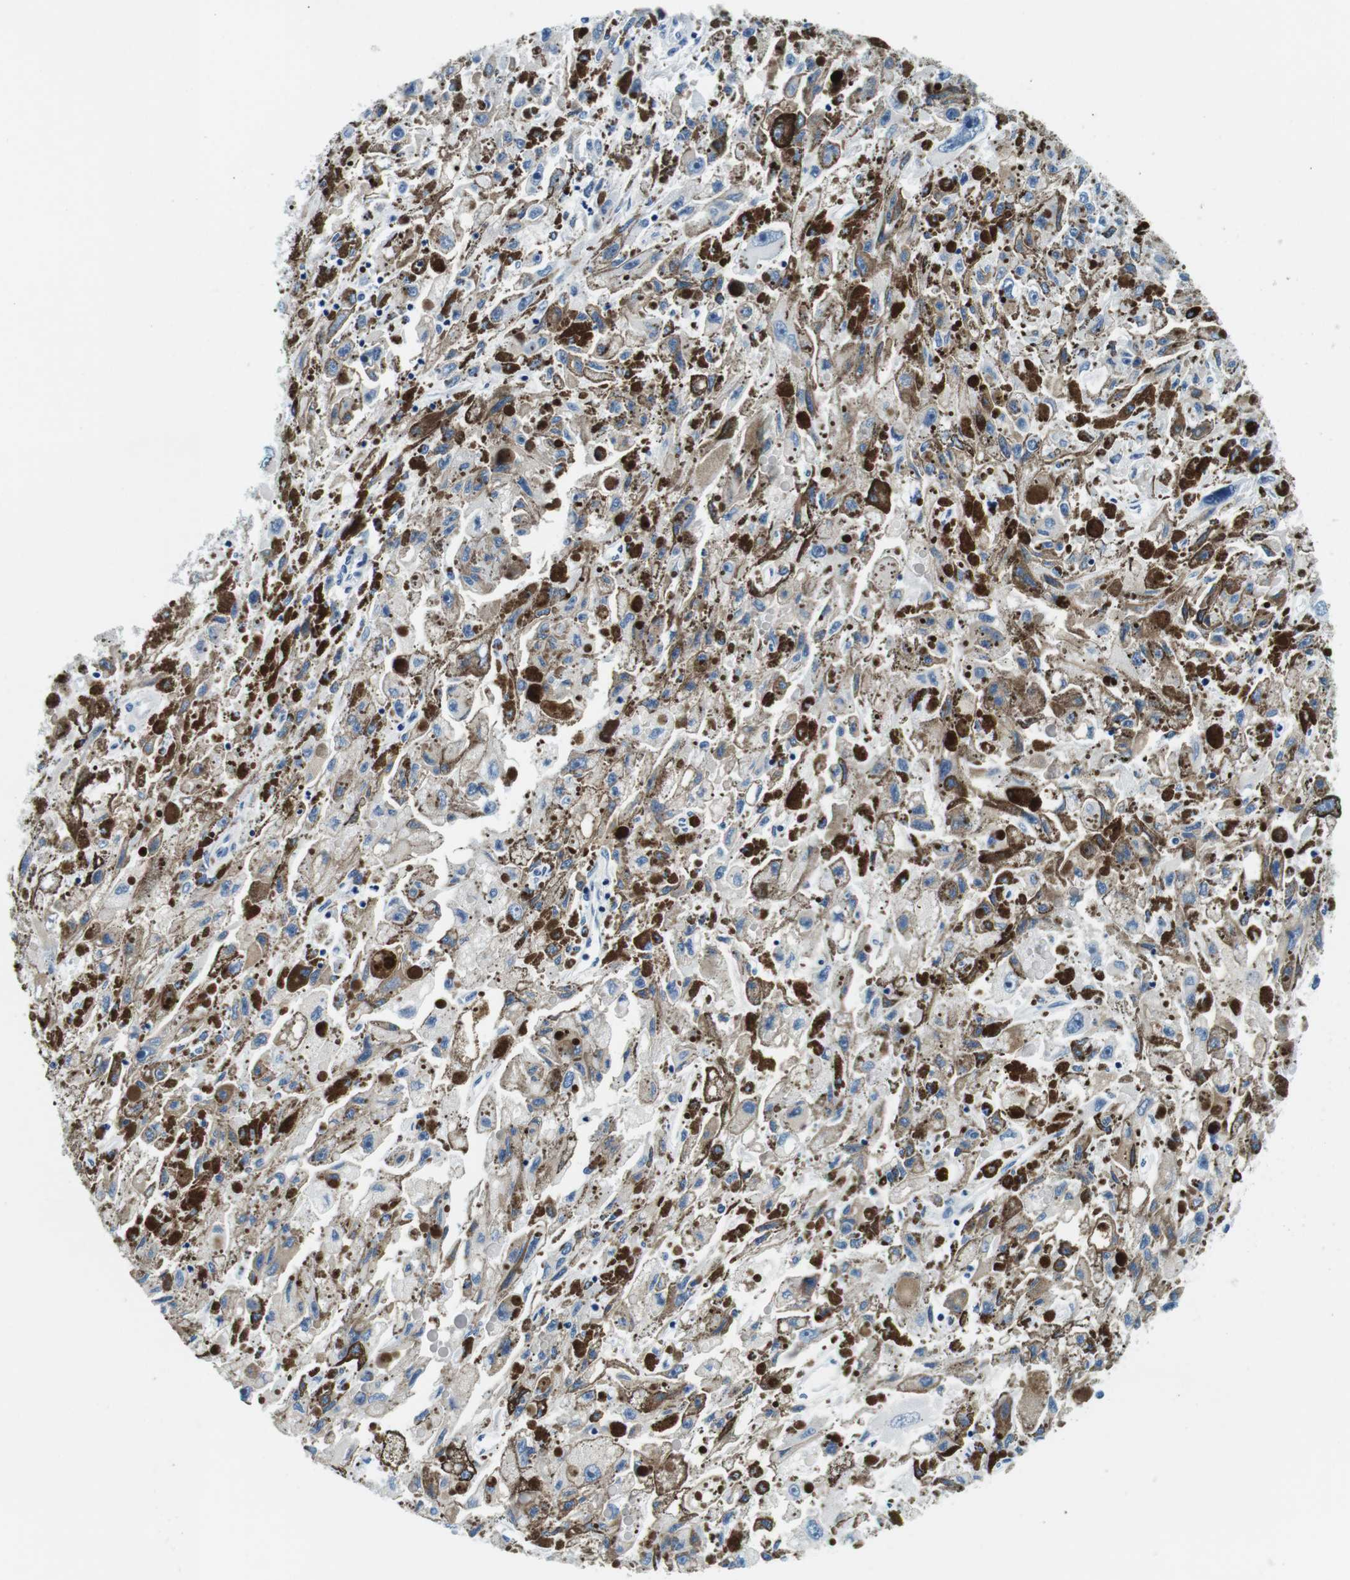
{"staining": {"intensity": "negative", "quantity": "none", "location": "none"}, "tissue": "melanoma", "cell_type": "Tumor cells", "image_type": "cancer", "snomed": [{"axis": "morphology", "description": "Malignant melanoma, NOS"}, {"axis": "topography", "description": "Skin"}], "caption": "Image shows no significant protein positivity in tumor cells of malignant melanoma. (DAB immunohistochemistry (IHC), high magnification).", "gene": "ELANE", "patient": {"sex": "female", "age": 104}}